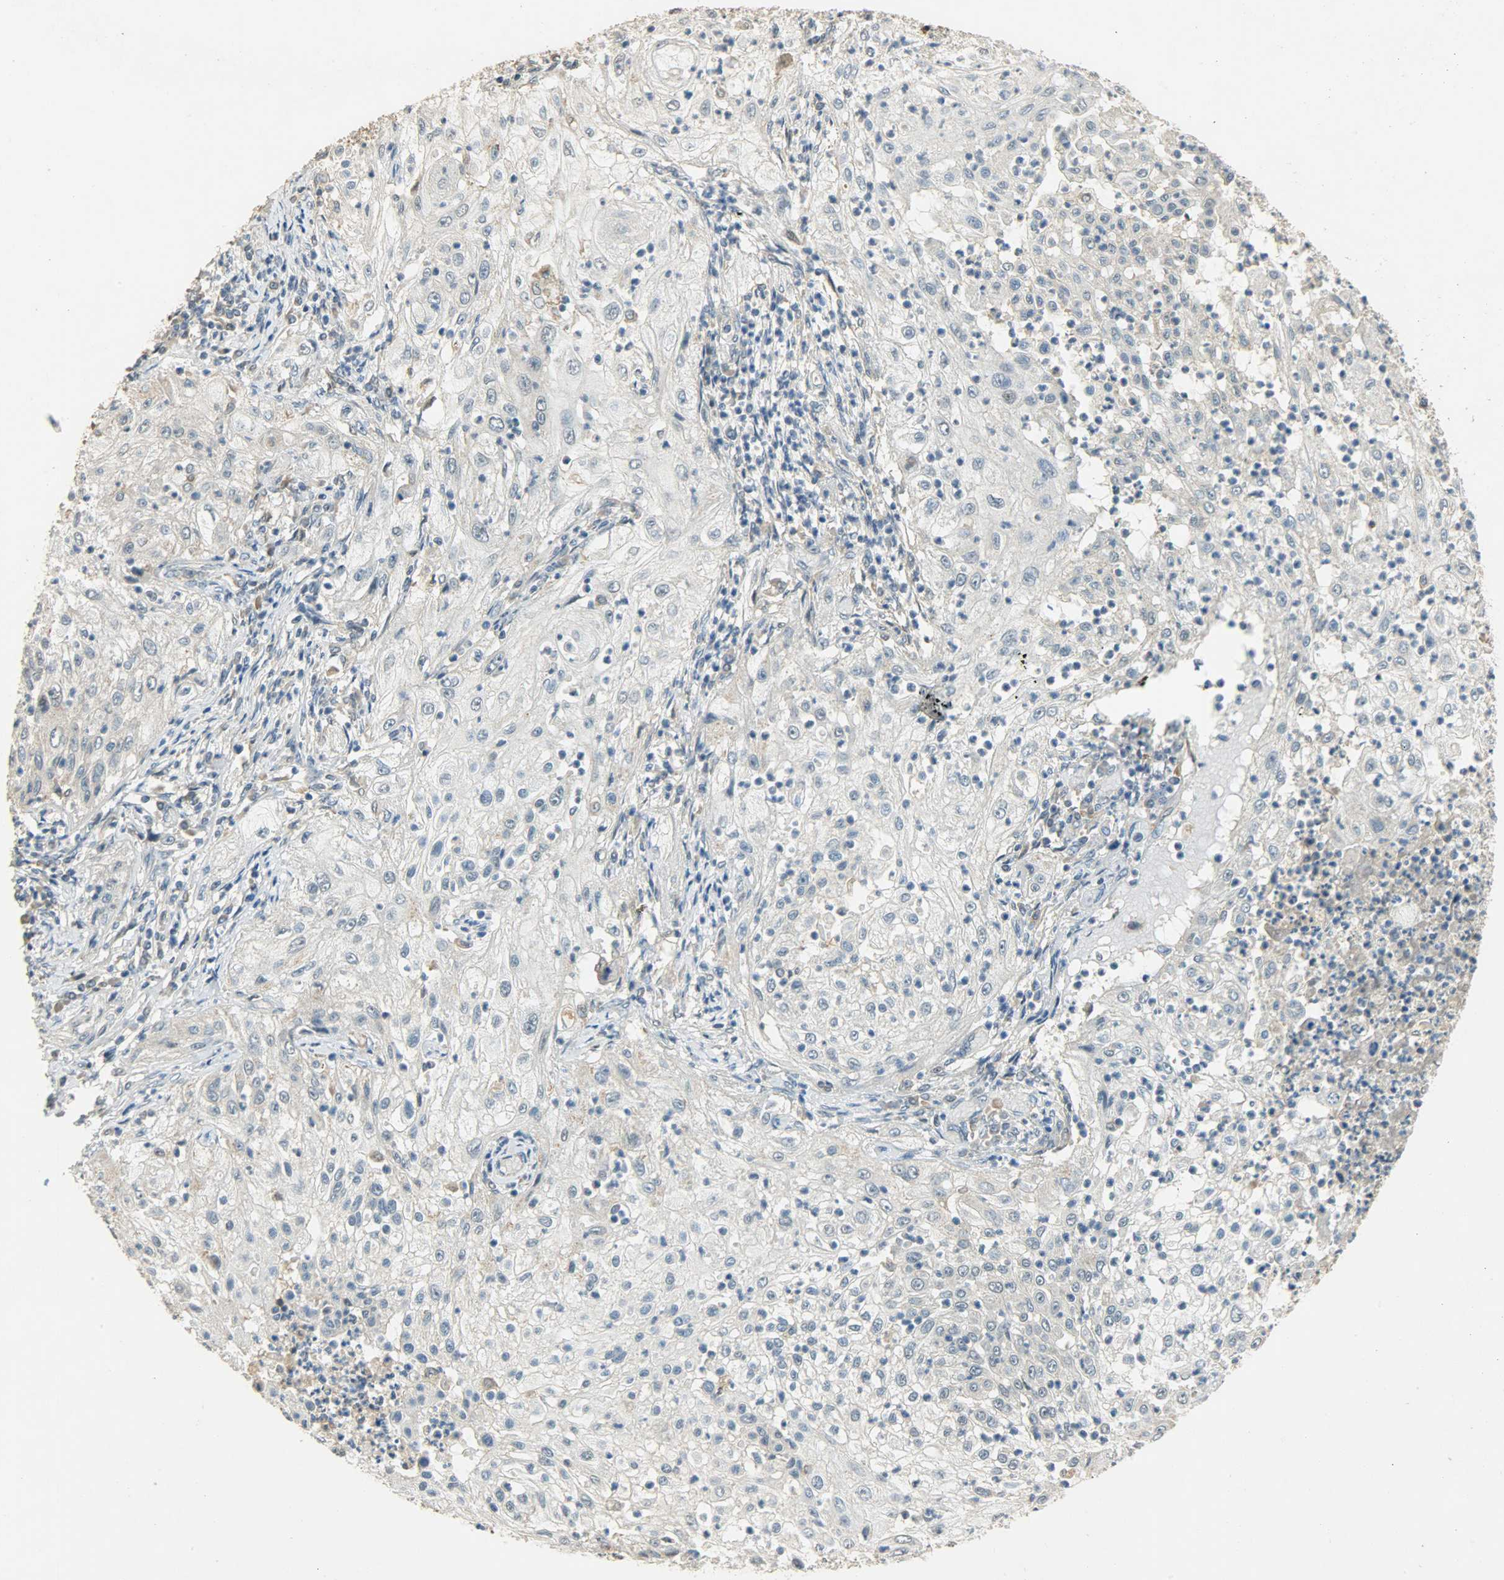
{"staining": {"intensity": "weak", "quantity": "25%-75%", "location": "cytoplasmic/membranous"}, "tissue": "lung cancer", "cell_type": "Tumor cells", "image_type": "cancer", "snomed": [{"axis": "morphology", "description": "Inflammation, NOS"}, {"axis": "morphology", "description": "Squamous cell carcinoma, NOS"}, {"axis": "topography", "description": "Lymph node"}, {"axis": "topography", "description": "Soft tissue"}, {"axis": "topography", "description": "Lung"}], "caption": "Immunohistochemical staining of human squamous cell carcinoma (lung) demonstrates low levels of weak cytoplasmic/membranous protein positivity in approximately 25%-75% of tumor cells.", "gene": "HDHD5", "patient": {"sex": "male", "age": 66}}